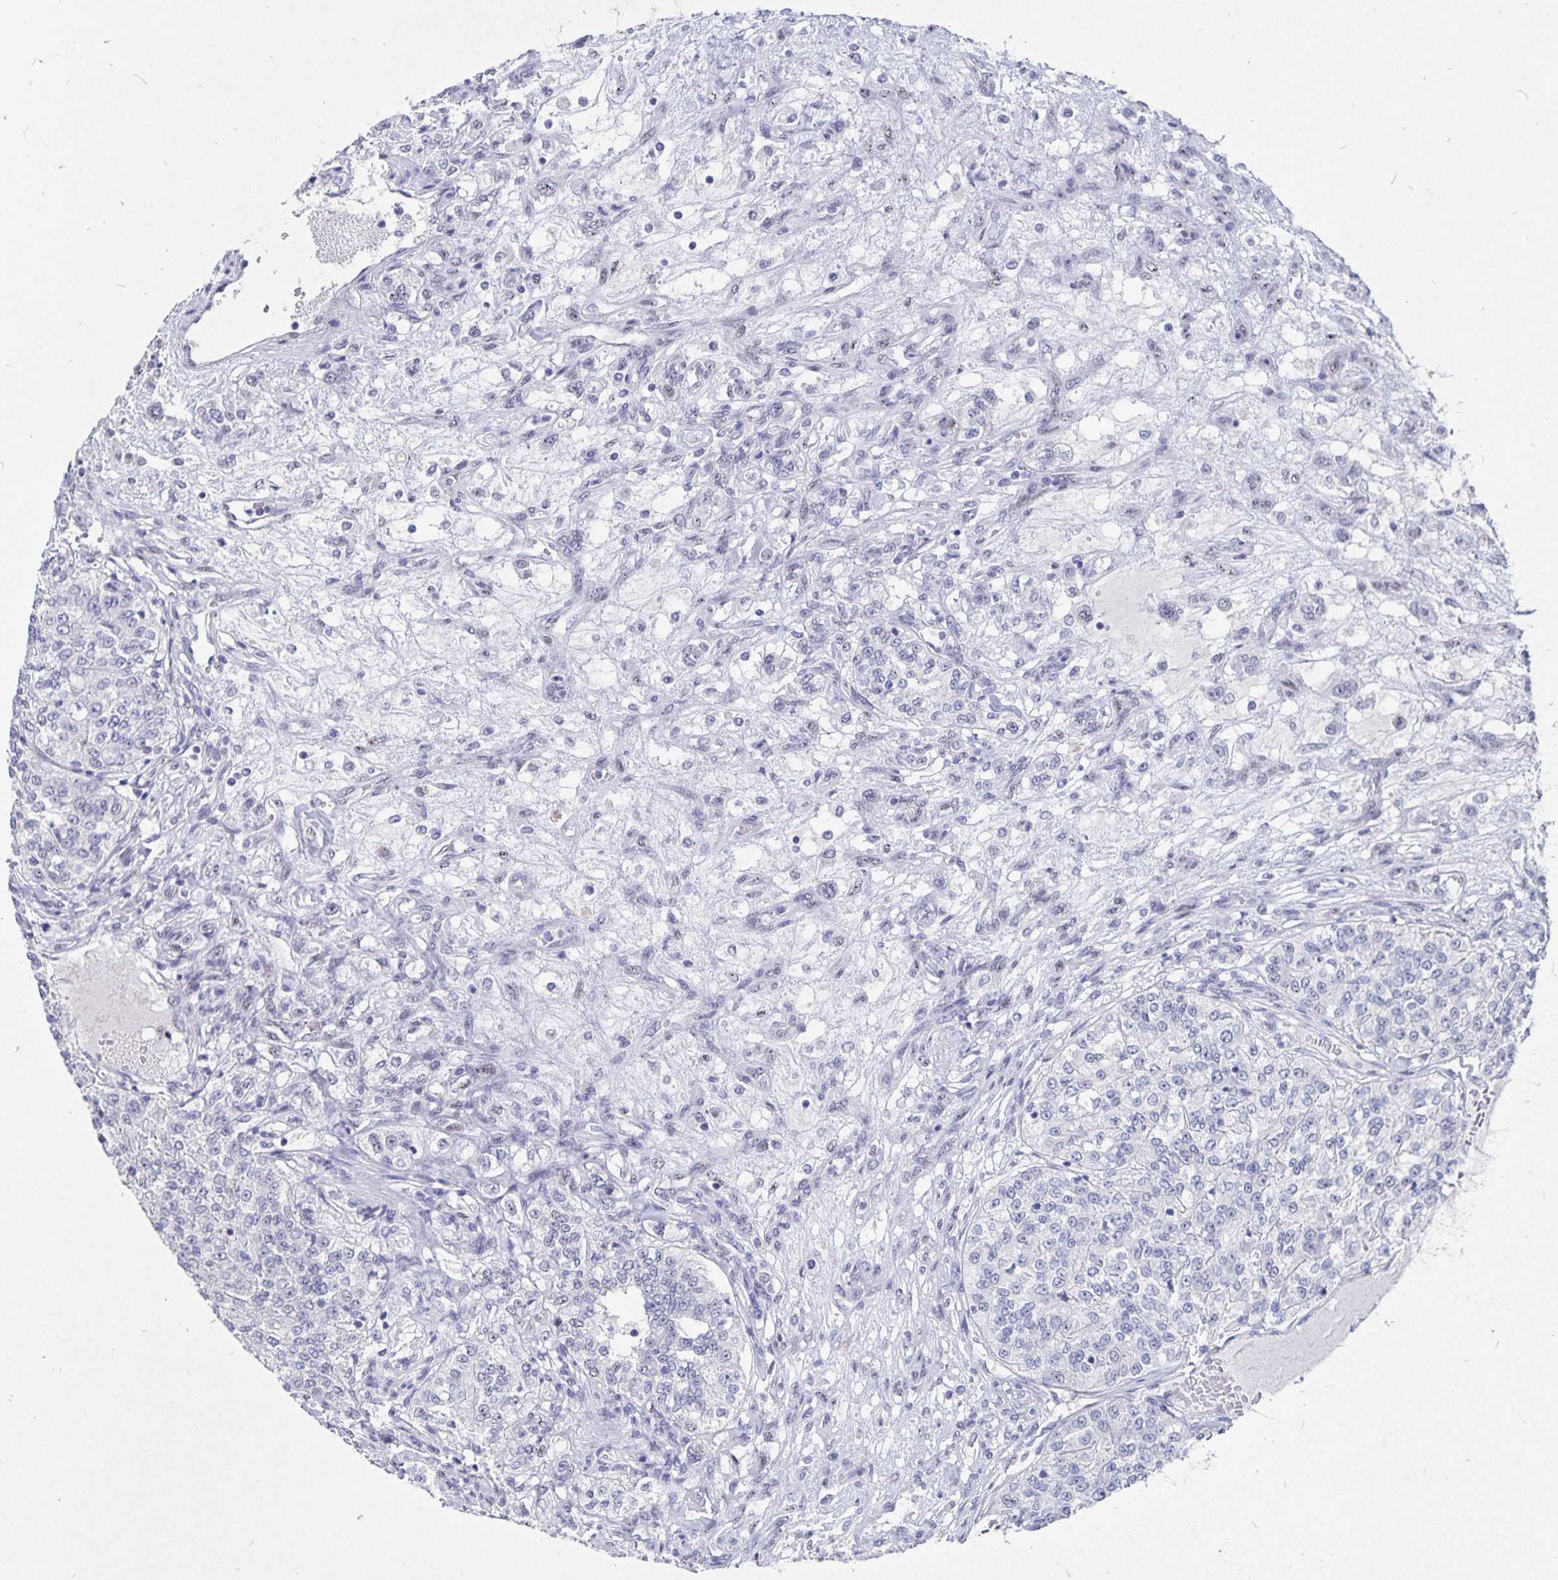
{"staining": {"intensity": "negative", "quantity": "none", "location": "none"}, "tissue": "renal cancer", "cell_type": "Tumor cells", "image_type": "cancer", "snomed": [{"axis": "morphology", "description": "Adenocarcinoma, NOS"}, {"axis": "topography", "description": "Kidney"}], "caption": "A high-resolution histopathology image shows immunohistochemistry (IHC) staining of renal adenocarcinoma, which displays no significant positivity in tumor cells.", "gene": "SMOC1", "patient": {"sex": "female", "age": 63}}